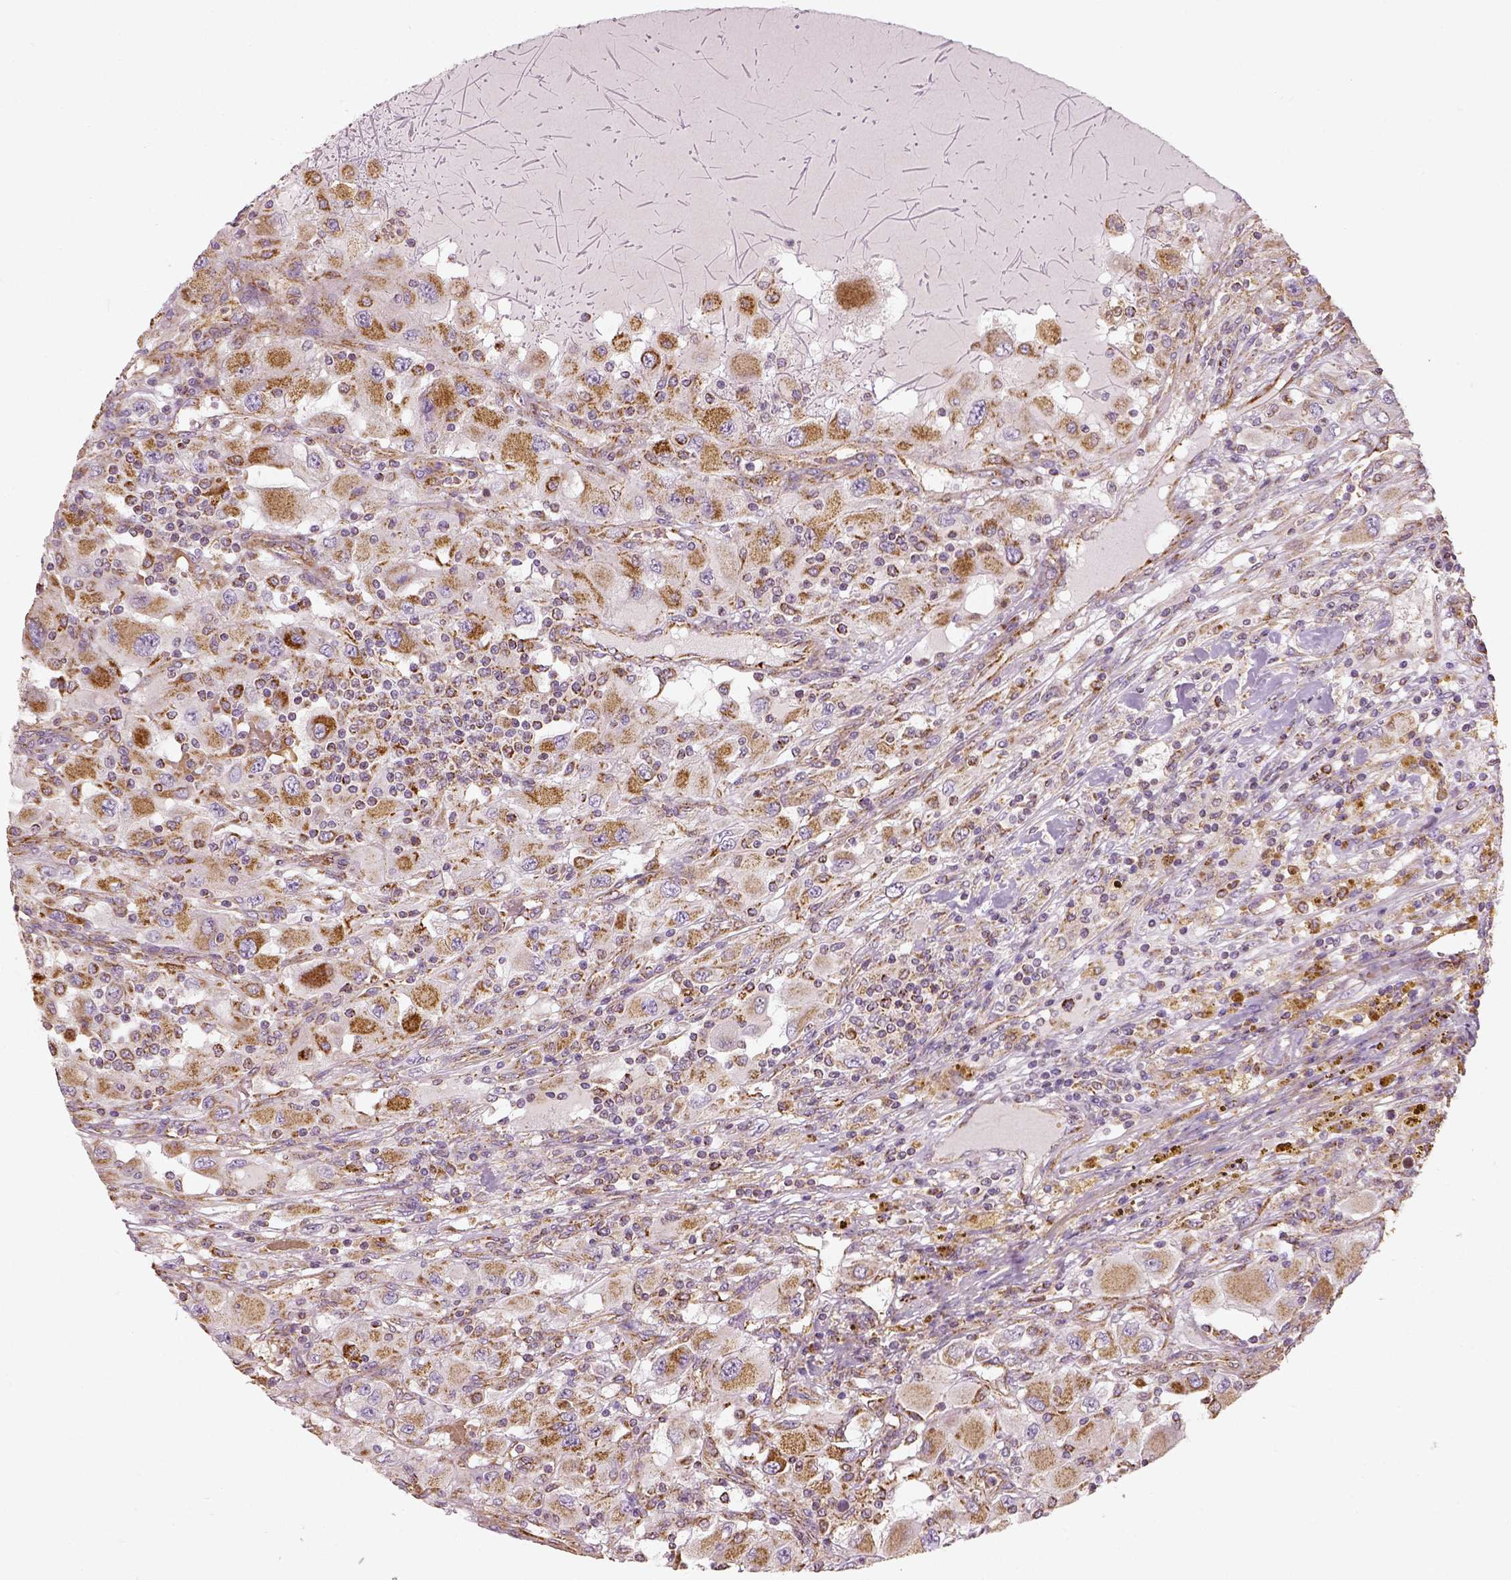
{"staining": {"intensity": "moderate", "quantity": ">75%", "location": "cytoplasmic/membranous"}, "tissue": "renal cancer", "cell_type": "Tumor cells", "image_type": "cancer", "snomed": [{"axis": "morphology", "description": "Adenocarcinoma, NOS"}, {"axis": "topography", "description": "Kidney"}], "caption": "An image showing moderate cytoplasmic/membranous positivity in about >75% of tumor cells in renal cancer, as visualized by brown immunohistochemical staining.", "gene": "PGAM5", "patient": {"sex": "female", "age": 67}}